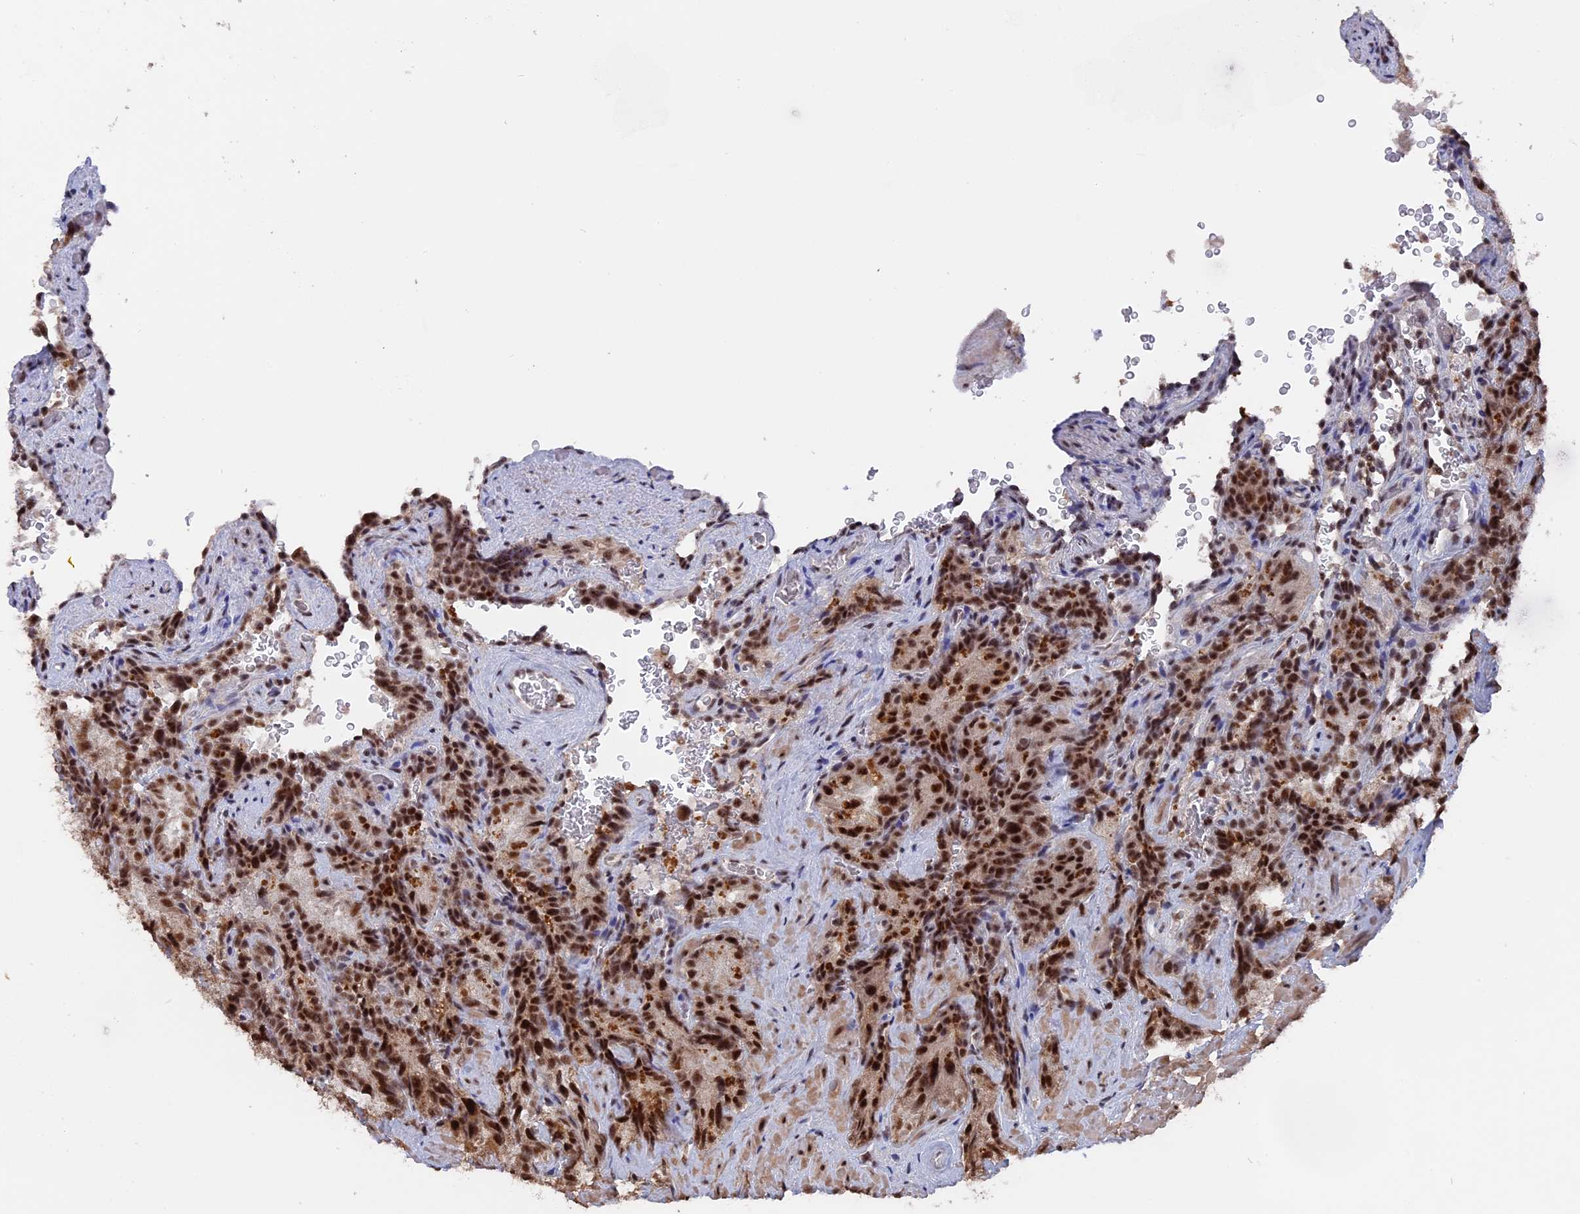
{"staining": {"intensity": "moderate", "quantity": ">75%", "location": "nuclear"}, "tissue": "seminal vesicle", "cell_type": "Glandular cells", "image_type": "normal", "snomed": [{"axis": "morphology", "description": "Normal tissue, NOS"}, {"axis": "topography", "description": "Seminal veicle"}], "caption": "DAB (3,3'-diaminobenzidine) immunohistochemical staining of benign seminal vesicle exhibits moderate nuclear protein positivity in about >75% of glandular cells.", "gene": "SF3A2", "patient": {"sex": "male", "age": 58}}